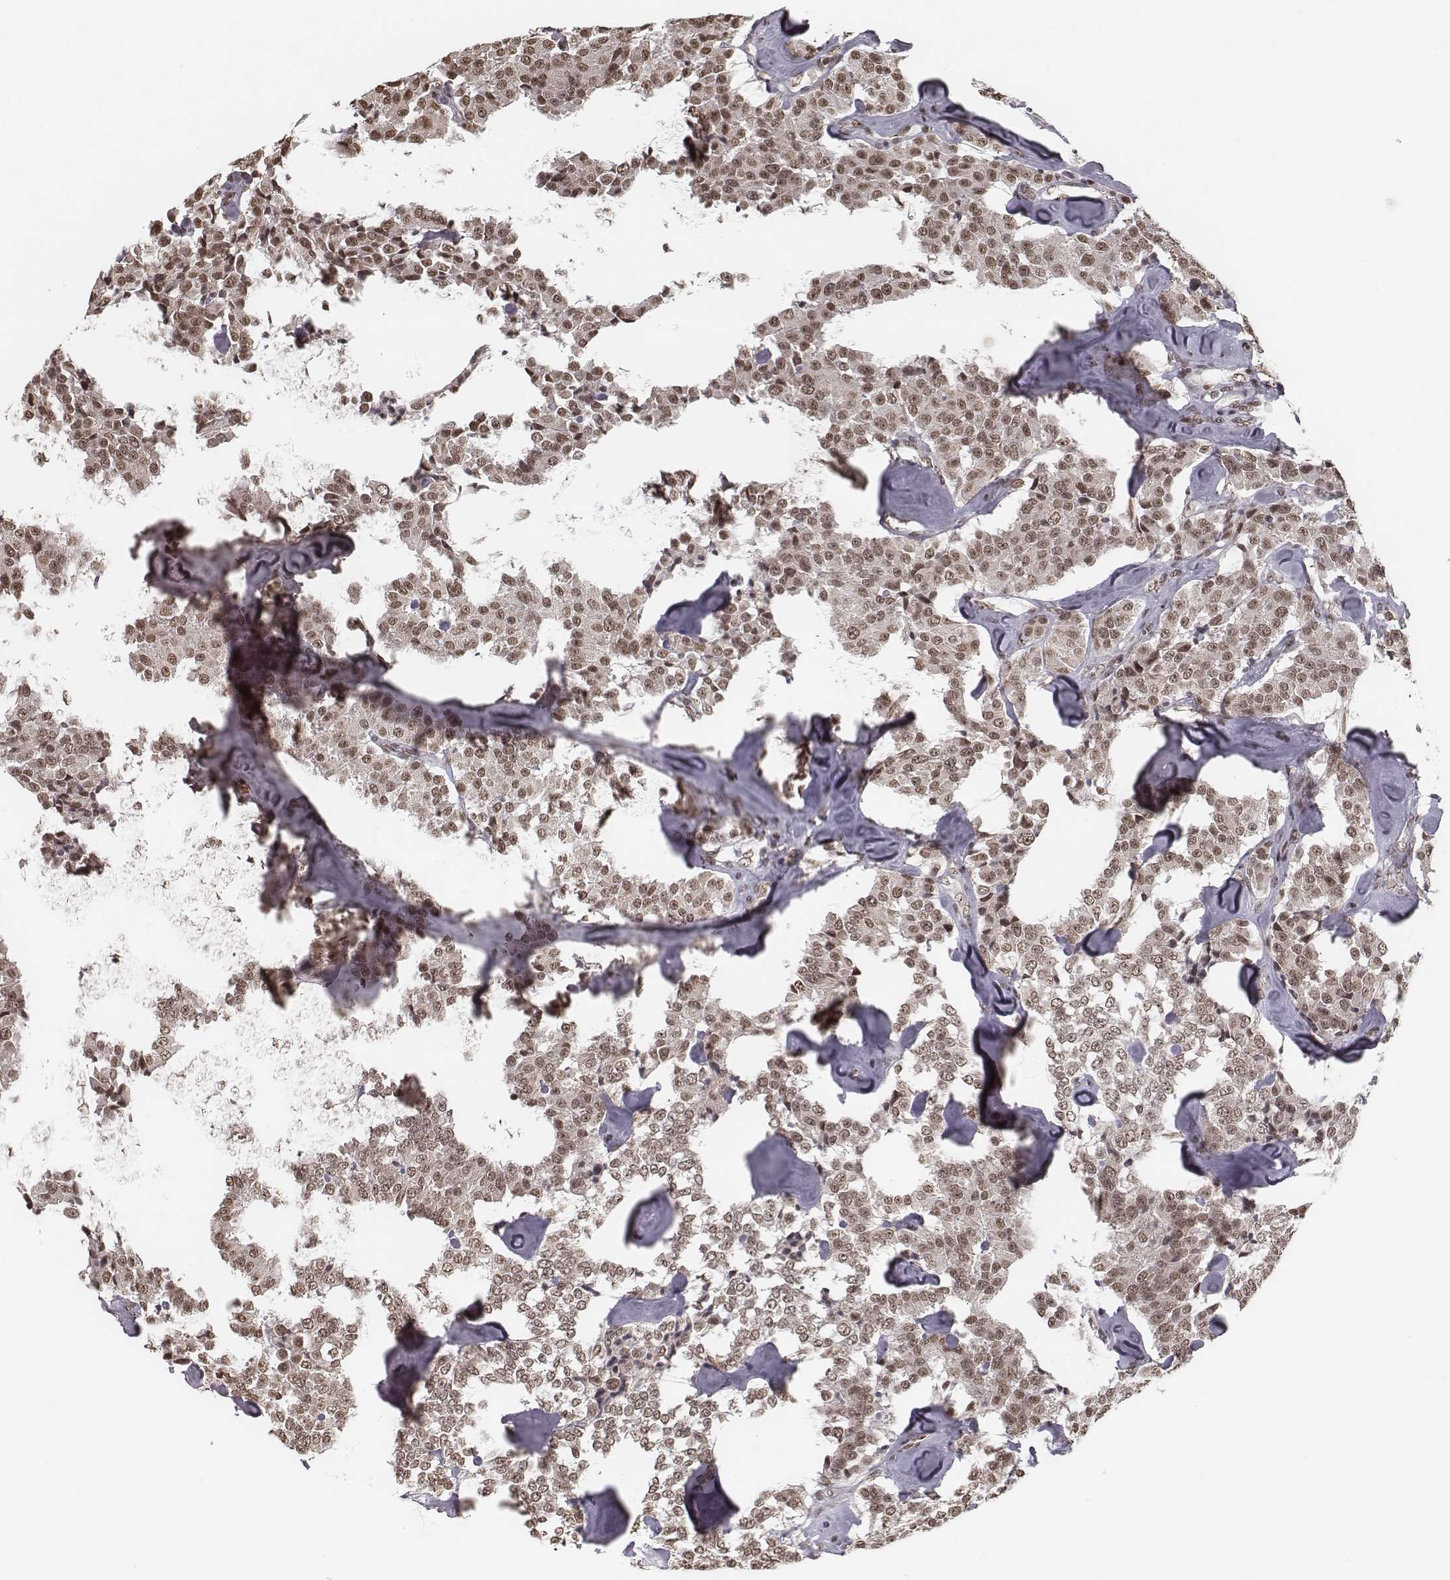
{"staining": {"intensity": "moderate", "quantity": ">75%", "location": "nuclear"}, "tissue": "carcinoid", "cell_type": "Tumor cells", "image_type": "cancer", "snomed": [{"axis": "morphology", "description": "Carcinoid, malignant, NOS"}, {"axis": "topography", "description": "Pancreas"}], "caption": "Human carcinoid stained with a protein marker shows moderate staining in tumor cells.", "gene": "HMGA2", "patient": {"sex": "male", "age": 41}}